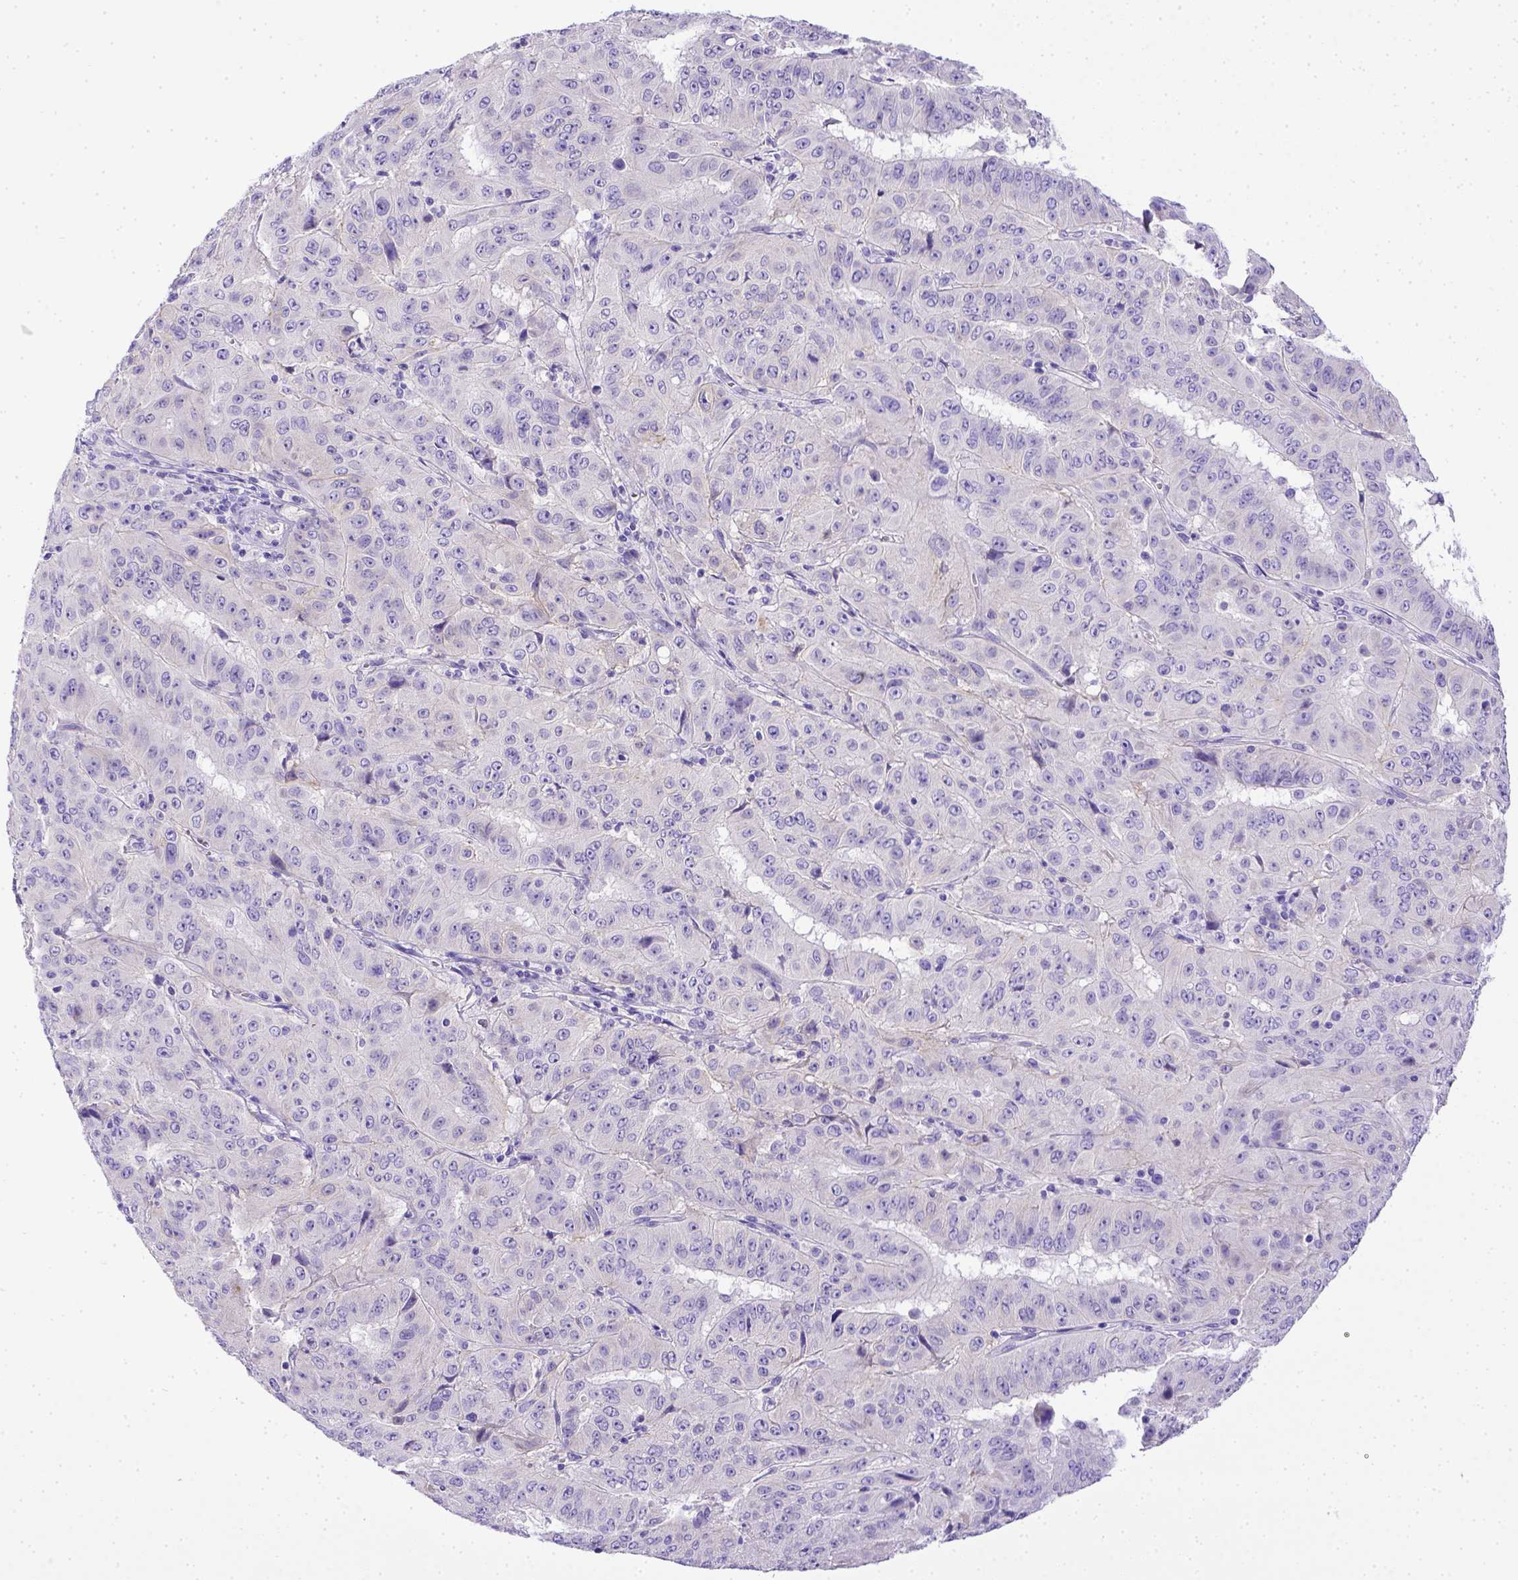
{"staining": {"intensity": "weak", "quantity": "<25%", "location": "cytoplasmic/membranous"}, "tissue": "pancreatic cancer", "cell_type": "Tumor cells", "image_type": "cancer", "snomed": [{"axis": "morphology", "description": "Adenocarcinoma, NOS"}, {"axis": "topography", "description": "Pancreas"}], "caption": "This is a photomicrograph of IHC staining of adenocarcinoma (pancreatic), which shows no positivity in tumor cells.", "gene": "BTN1A1", "patient": {"sex": "male", "age": 63}}